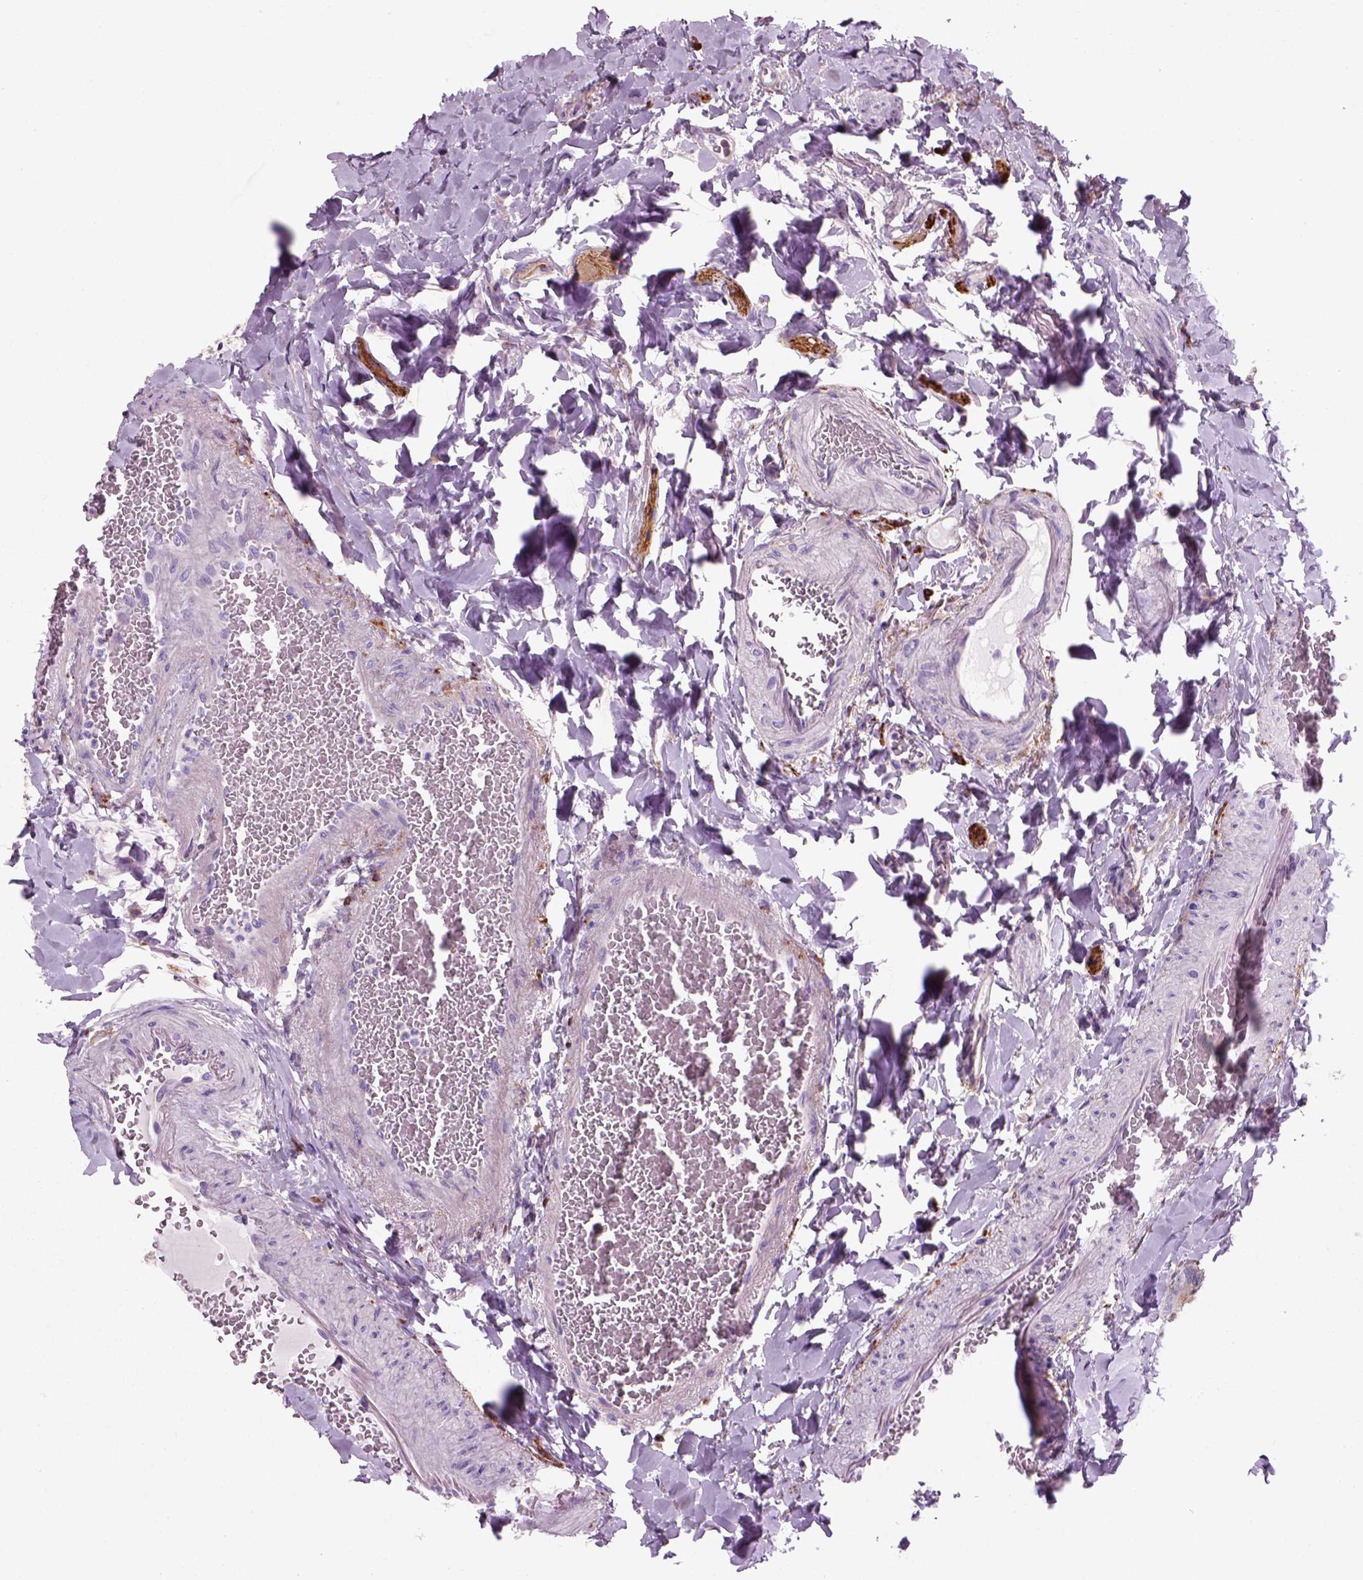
{"staining": {"intensity": "negative", "quantity": "none", "location": "none"}, "tissue": "duodenum", "cell_type": "Glandular cells", "image_type": "normal", "snomed": [{"axis": "morphology", "description": "Normal tissue, NOS"}, {"axis": "topography", "description": "Duodenum"}], "caption": "Immunohistochemistry histopathology image of normal duodenum: duodenum stained with DAB (3,3'-diaminobenzidine) reveals no significant protein positivity in glandular cells.", "gene": "MARCKS", "patient": {"sex": "female", "age": 62}}